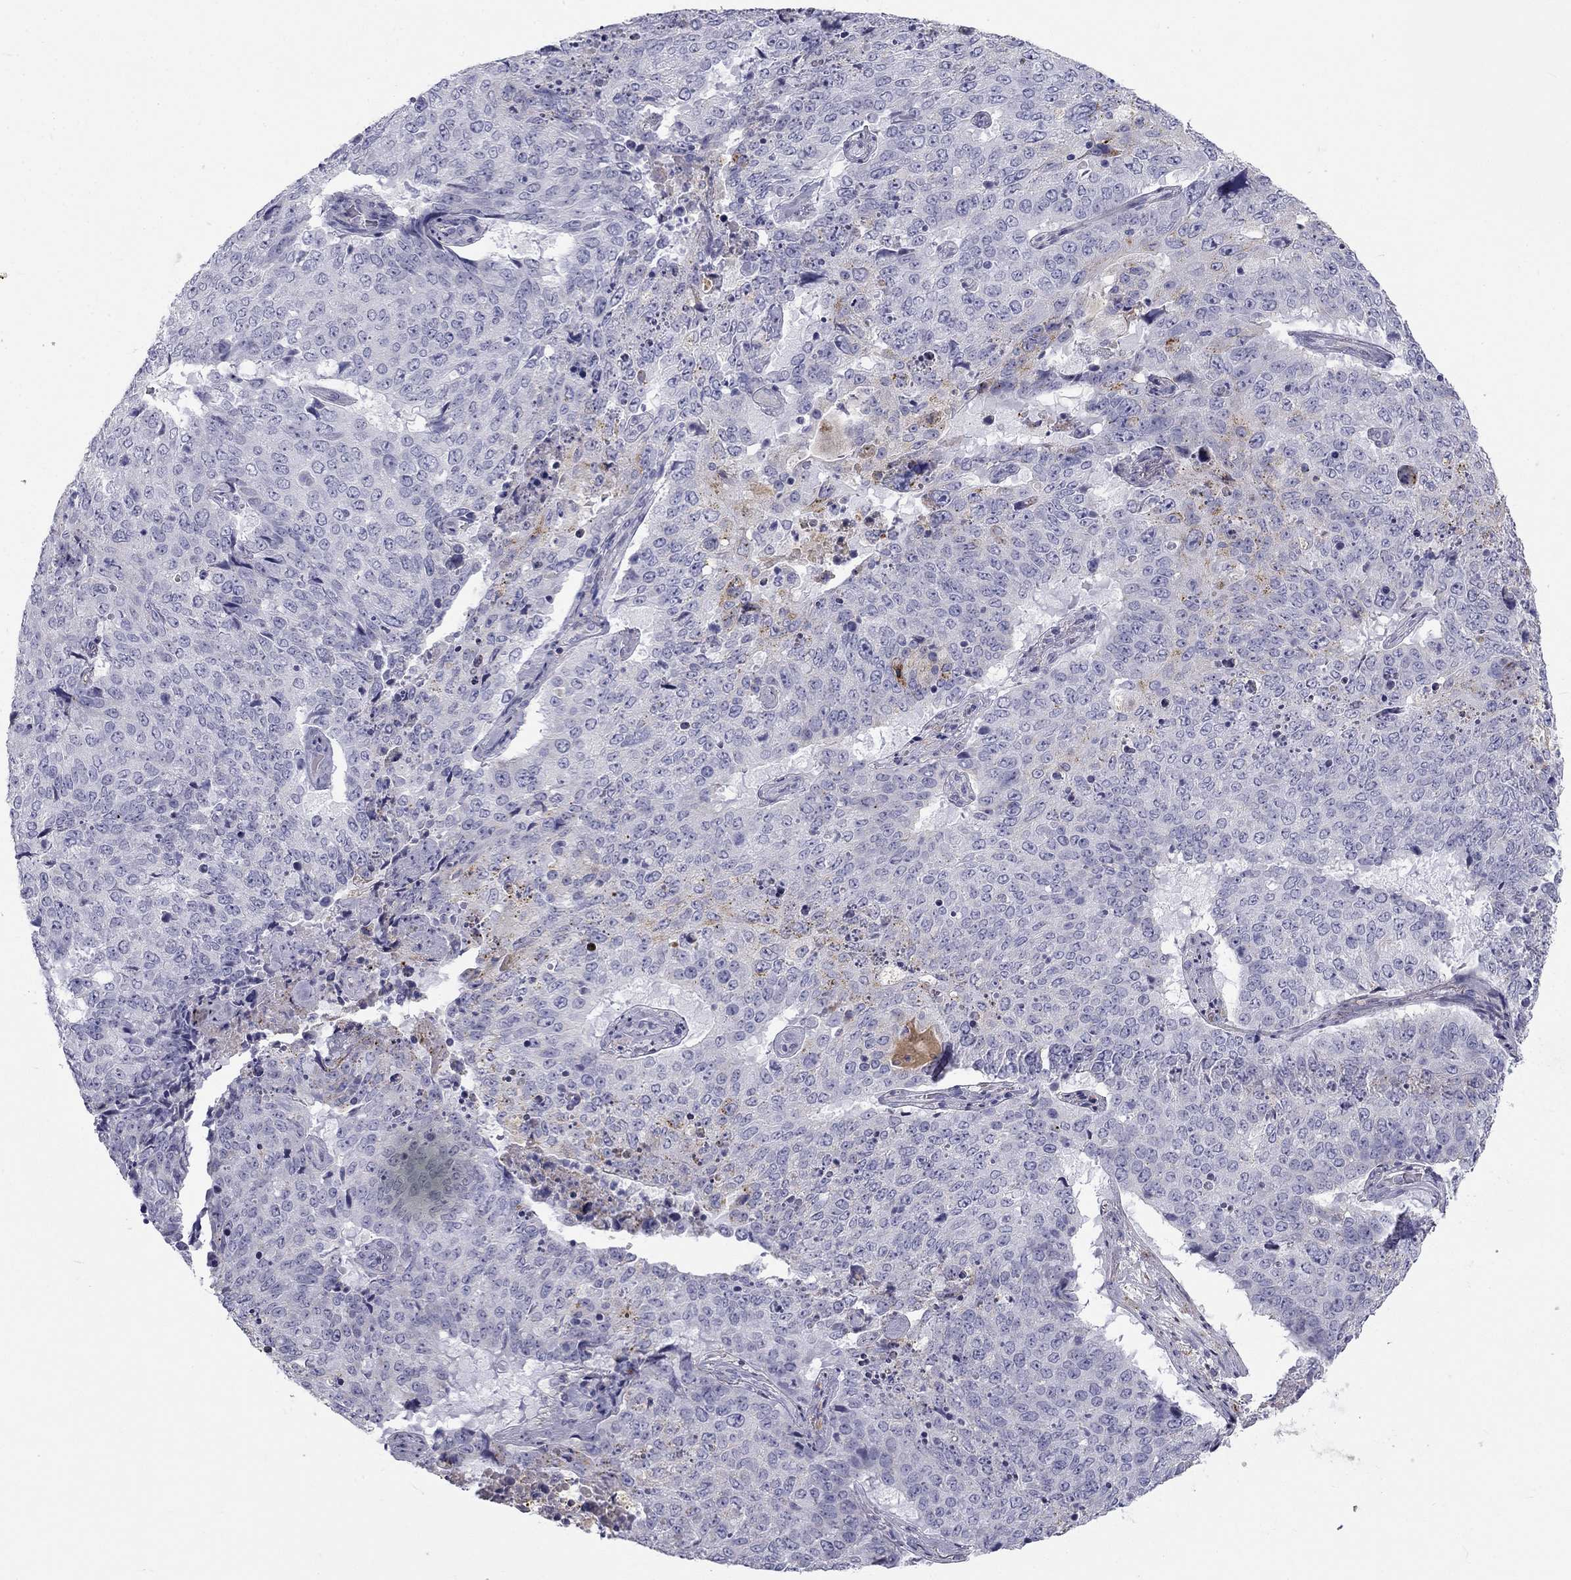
{"staining": {"intensity": "negative", "quantity": "none", "location": "none"}, "tissue": "lung cancer", "cell_type": "Tumor cells", "image_type": "cancer", "snomed": [{"axis": "morphology", "description": "Normal tissue, NOS"}, {"axis": "morphology", "description": "Squamous cell carcinoma, NOS"}, {"axis": "topography", "description": "Bronchus"}, {"axis": "topography", "description": "Lung"}], "caption": "DAB (3,3'-diaminobenzidine) immunohistochemical staining of human lung cancer (squamous cell carcinoma) demonstrates no significant expression in tumor cells.", "gene": "CLPSL2", "patient": {"sex": "male", "age": 64}}